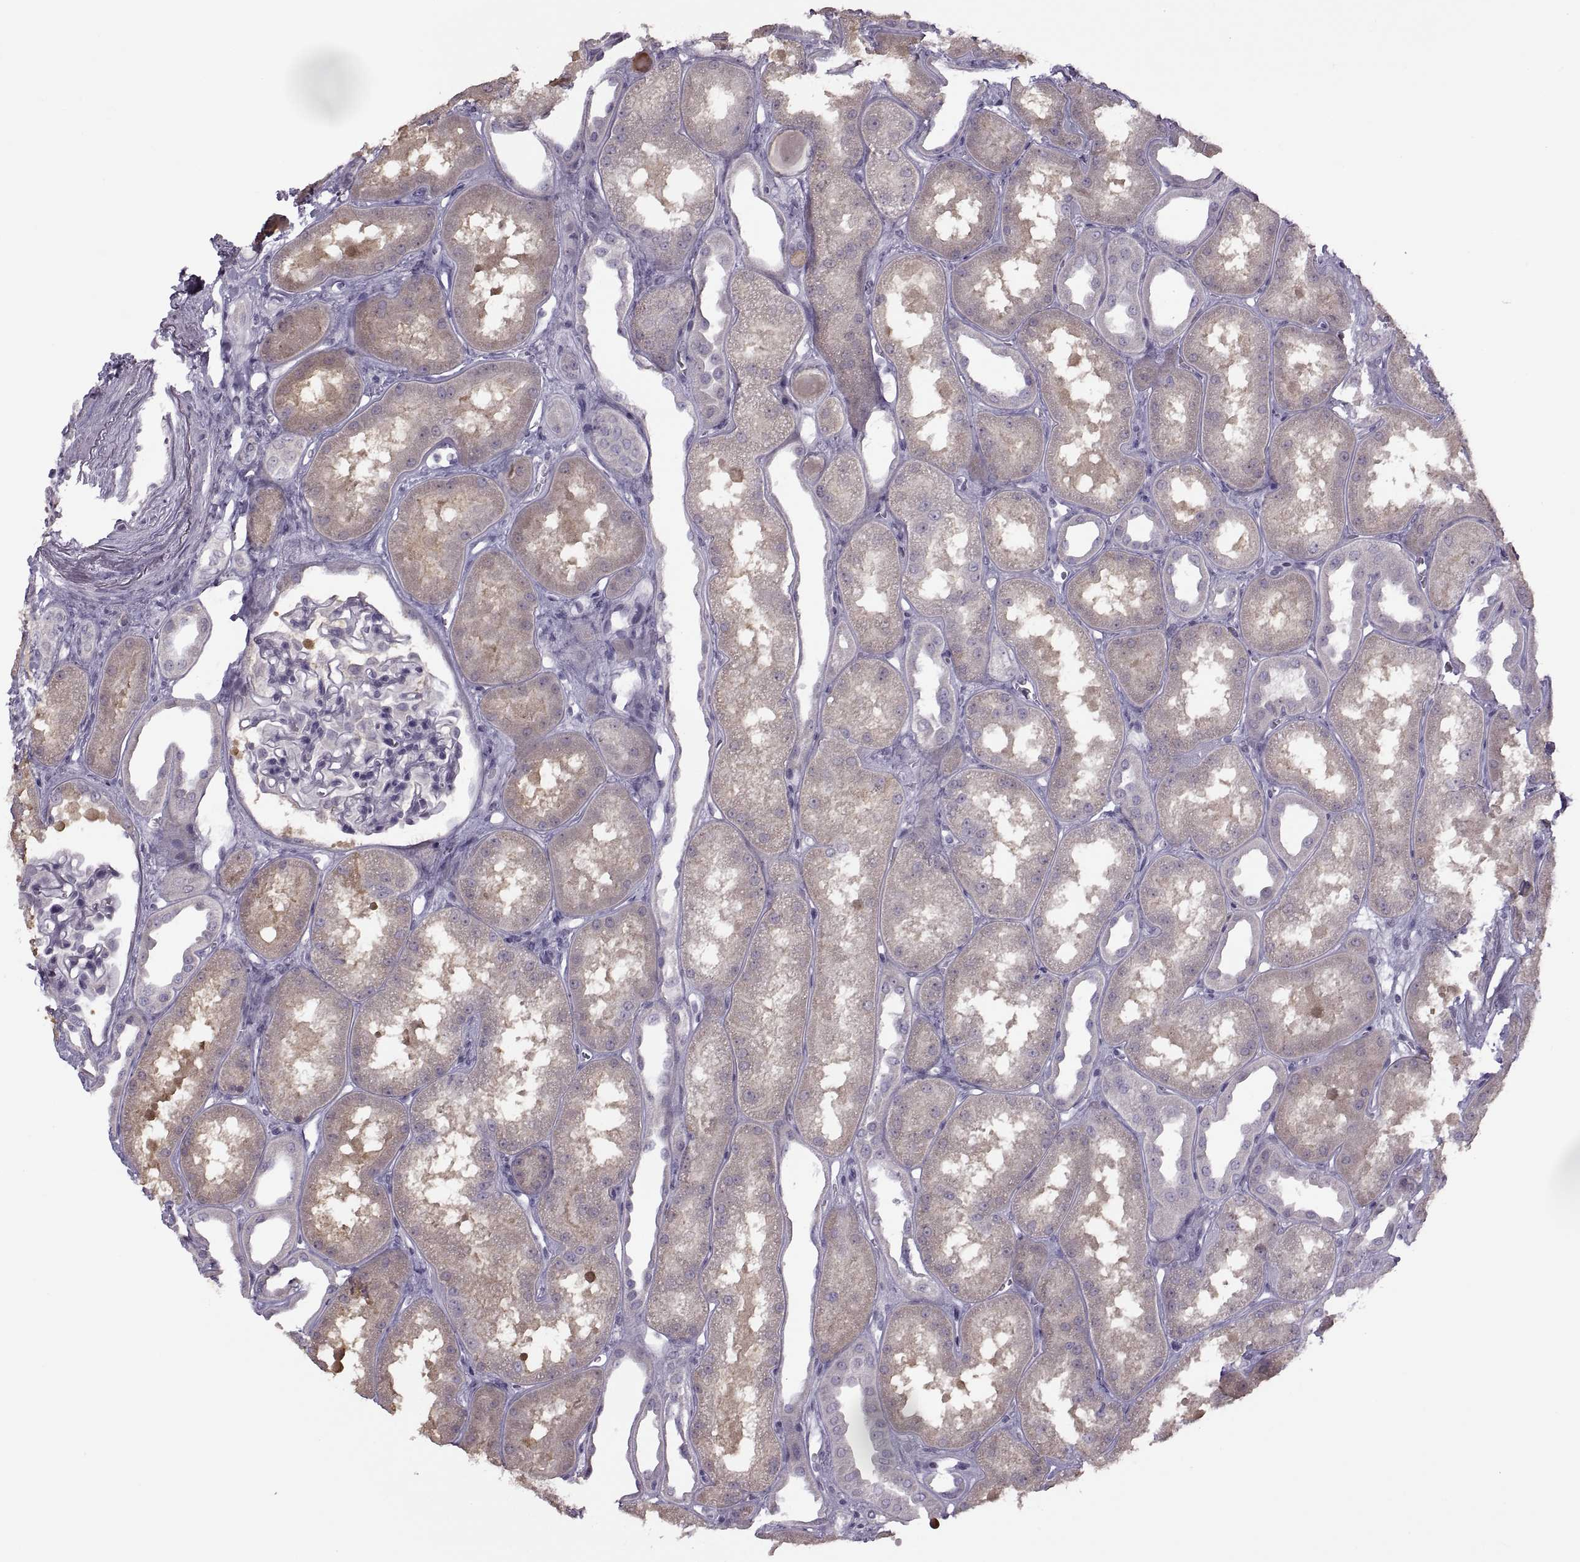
{"staining": {"intensity": "negative", "quantity": "none", "location": "none"}, "tissue": "kidney", "cell_type": "Cells in glomeruli", "image_type": "normal", "snomed": [{"axis": "morphology", "description": "Normal tissue, NOS"}, {"axis": "topography", "description": "Kidney"}], "caption": "Cells in glomeruli show no significant positivity in benign kidney. (DAB IHC, high magnification).", "gene": "H2AP", "patient": {"sex": "male", "age": 61}}